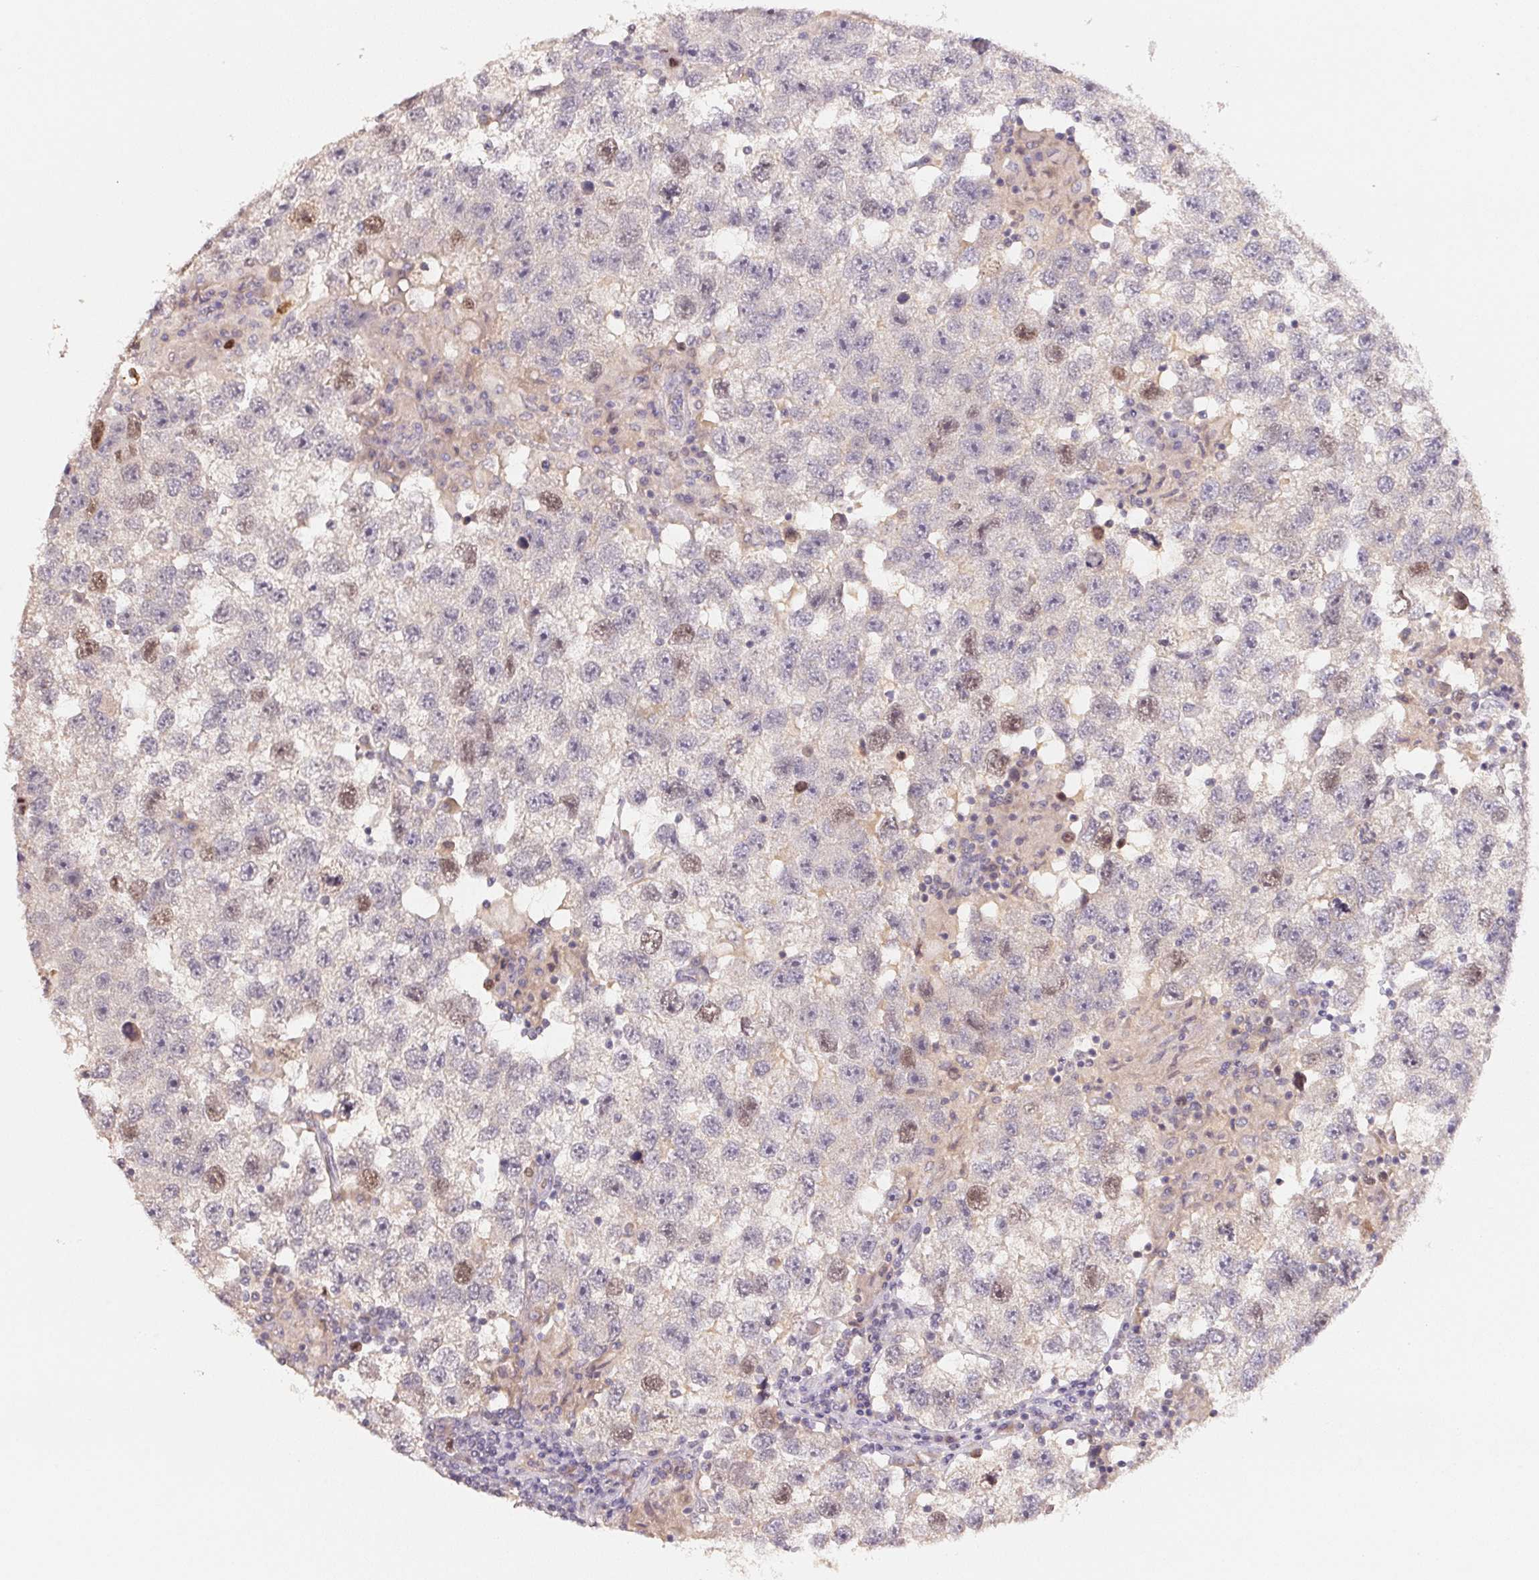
{"staining": {"intensity": "weak", "quantity": "<25%", "location": "nuclear"}, "tissue": "testis cancer", "cell_type": "Tumor cells", "image_type": "cancer", "snomed": [{"axis": "morphology", "description": "Seminoma, NOS"}, {"axis": "topography", "description": "Testis"}], "caption": "A high-resolution photomicrograph shows immunohistochemistry (IHC) staining of seminoma (testis), which displays no significant staining in tumor cells.", "gene": "KIFC1", "patient": {"sex": "male", "age": 26}}